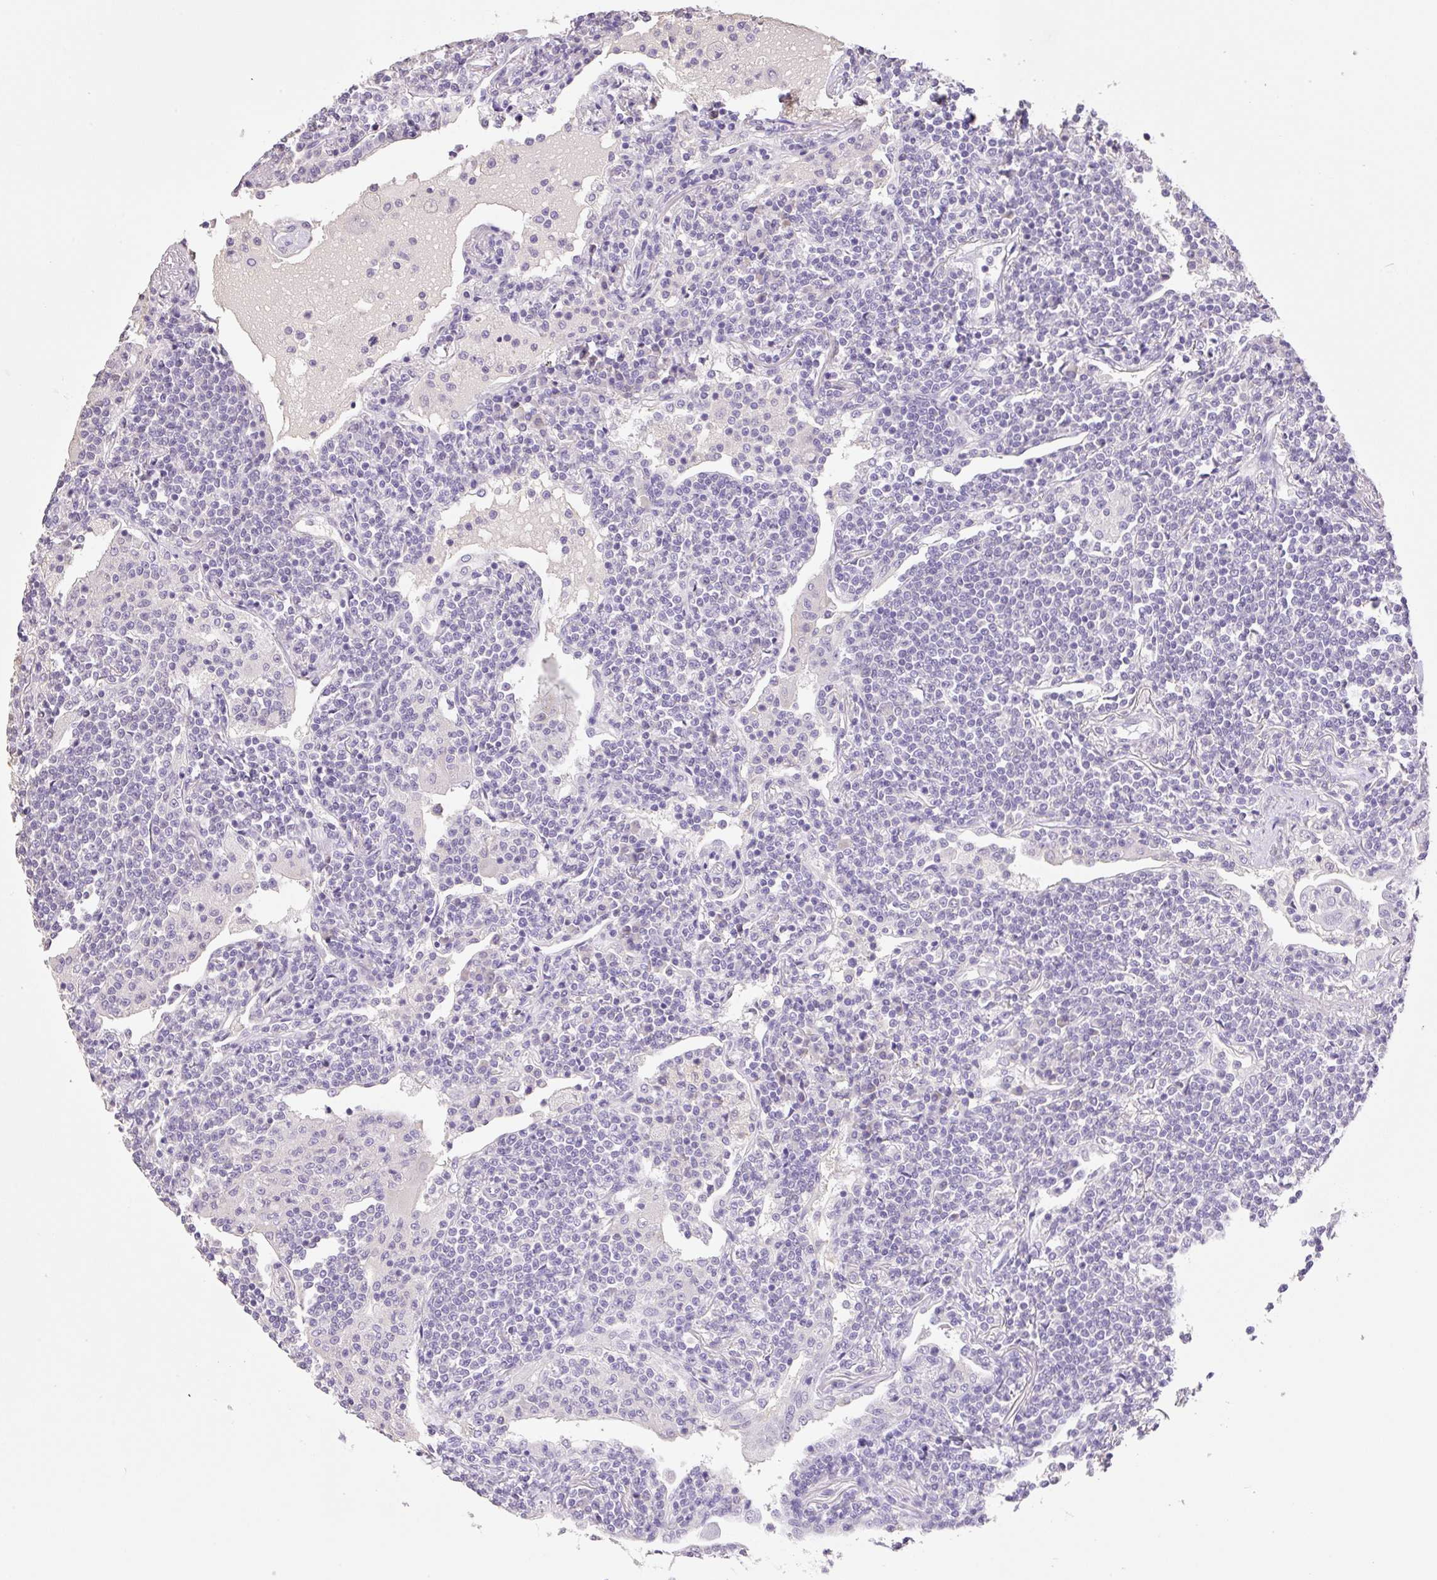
{"staining": {"intensity": "negative", "quantity": "none", "location": "none"}, "tissue": "lymphoma", "cell_type": "Tumor cells", "image_type": "cancer", "snomed": [{"axis": "morphology", "description": "Malignant lymphoma, non-Hodgkin's type, Low grade"}, {"axis": "topography", "description": "Lung"}], "caption": "A high-resolution histopathology image shows immunohistochemistry staining of lymphoma, which demonstrates no significant positivity in tumor cells.", "gene": "HCRTR2", "patient": {"sex": "female", "age": 71}}